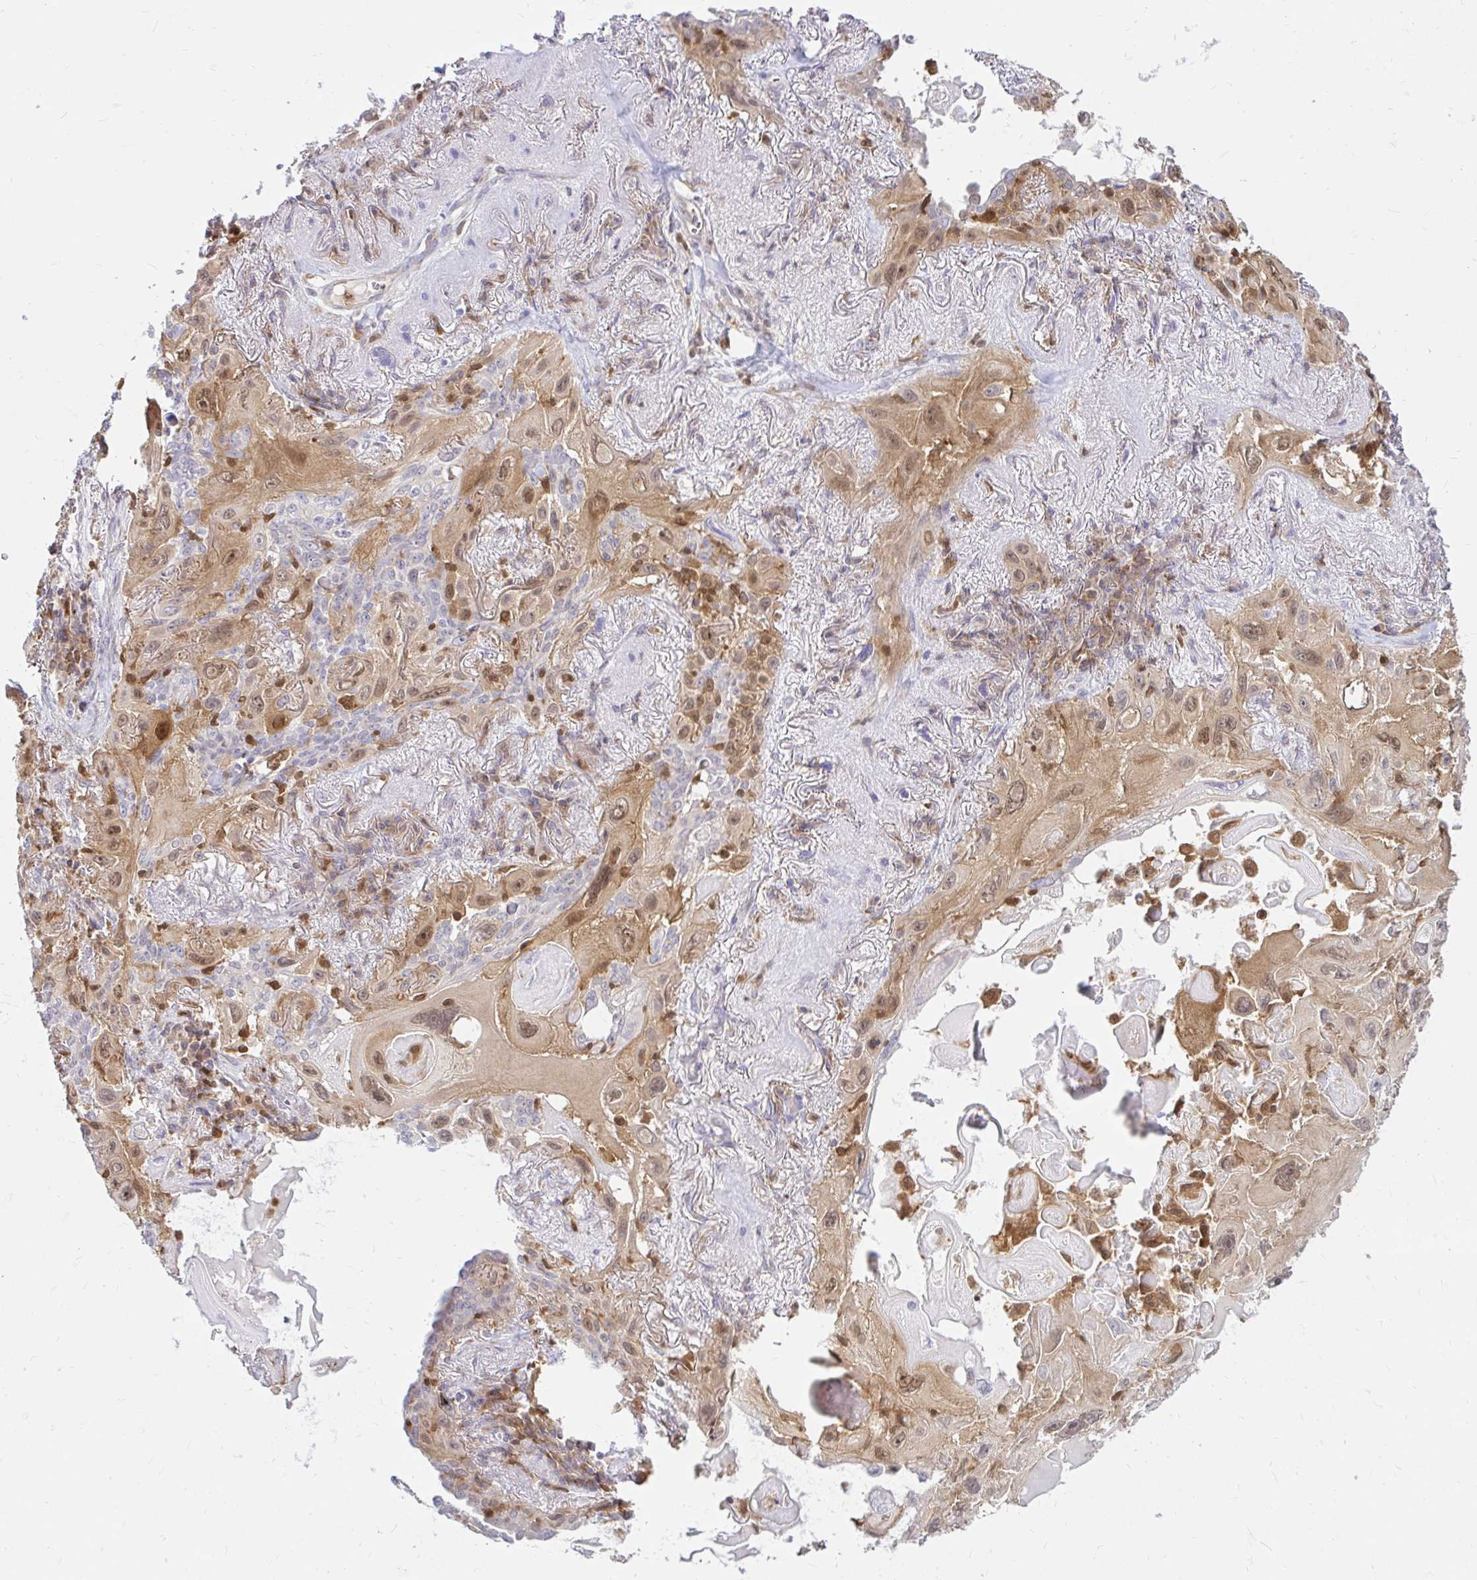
{"staining": {"intensity": "moderate", "quantity": ">75%", "location": "cytoplasmic/membranous,nuclear"}, "tissue": "lung cancer", "cell_type": "Tumor cells", "image_type": "cancer", "snomed": [{"axis": "morphology", "description": "Squamous cell carcinoma, NOS"}, {"axis": "topography", "description": "Lung"}], "caption": "Immunohistochemistry (IHC) micrograph of lung cancer (squamous cell carcinoma) stained for a protein (brown), which displays medium levels of moderate cytoplasmic/membranous and nuclear expression in approximately >75% of tumor cells.", "gene": "PYCARD", "patient": {"sex": "male", "age": 79}}